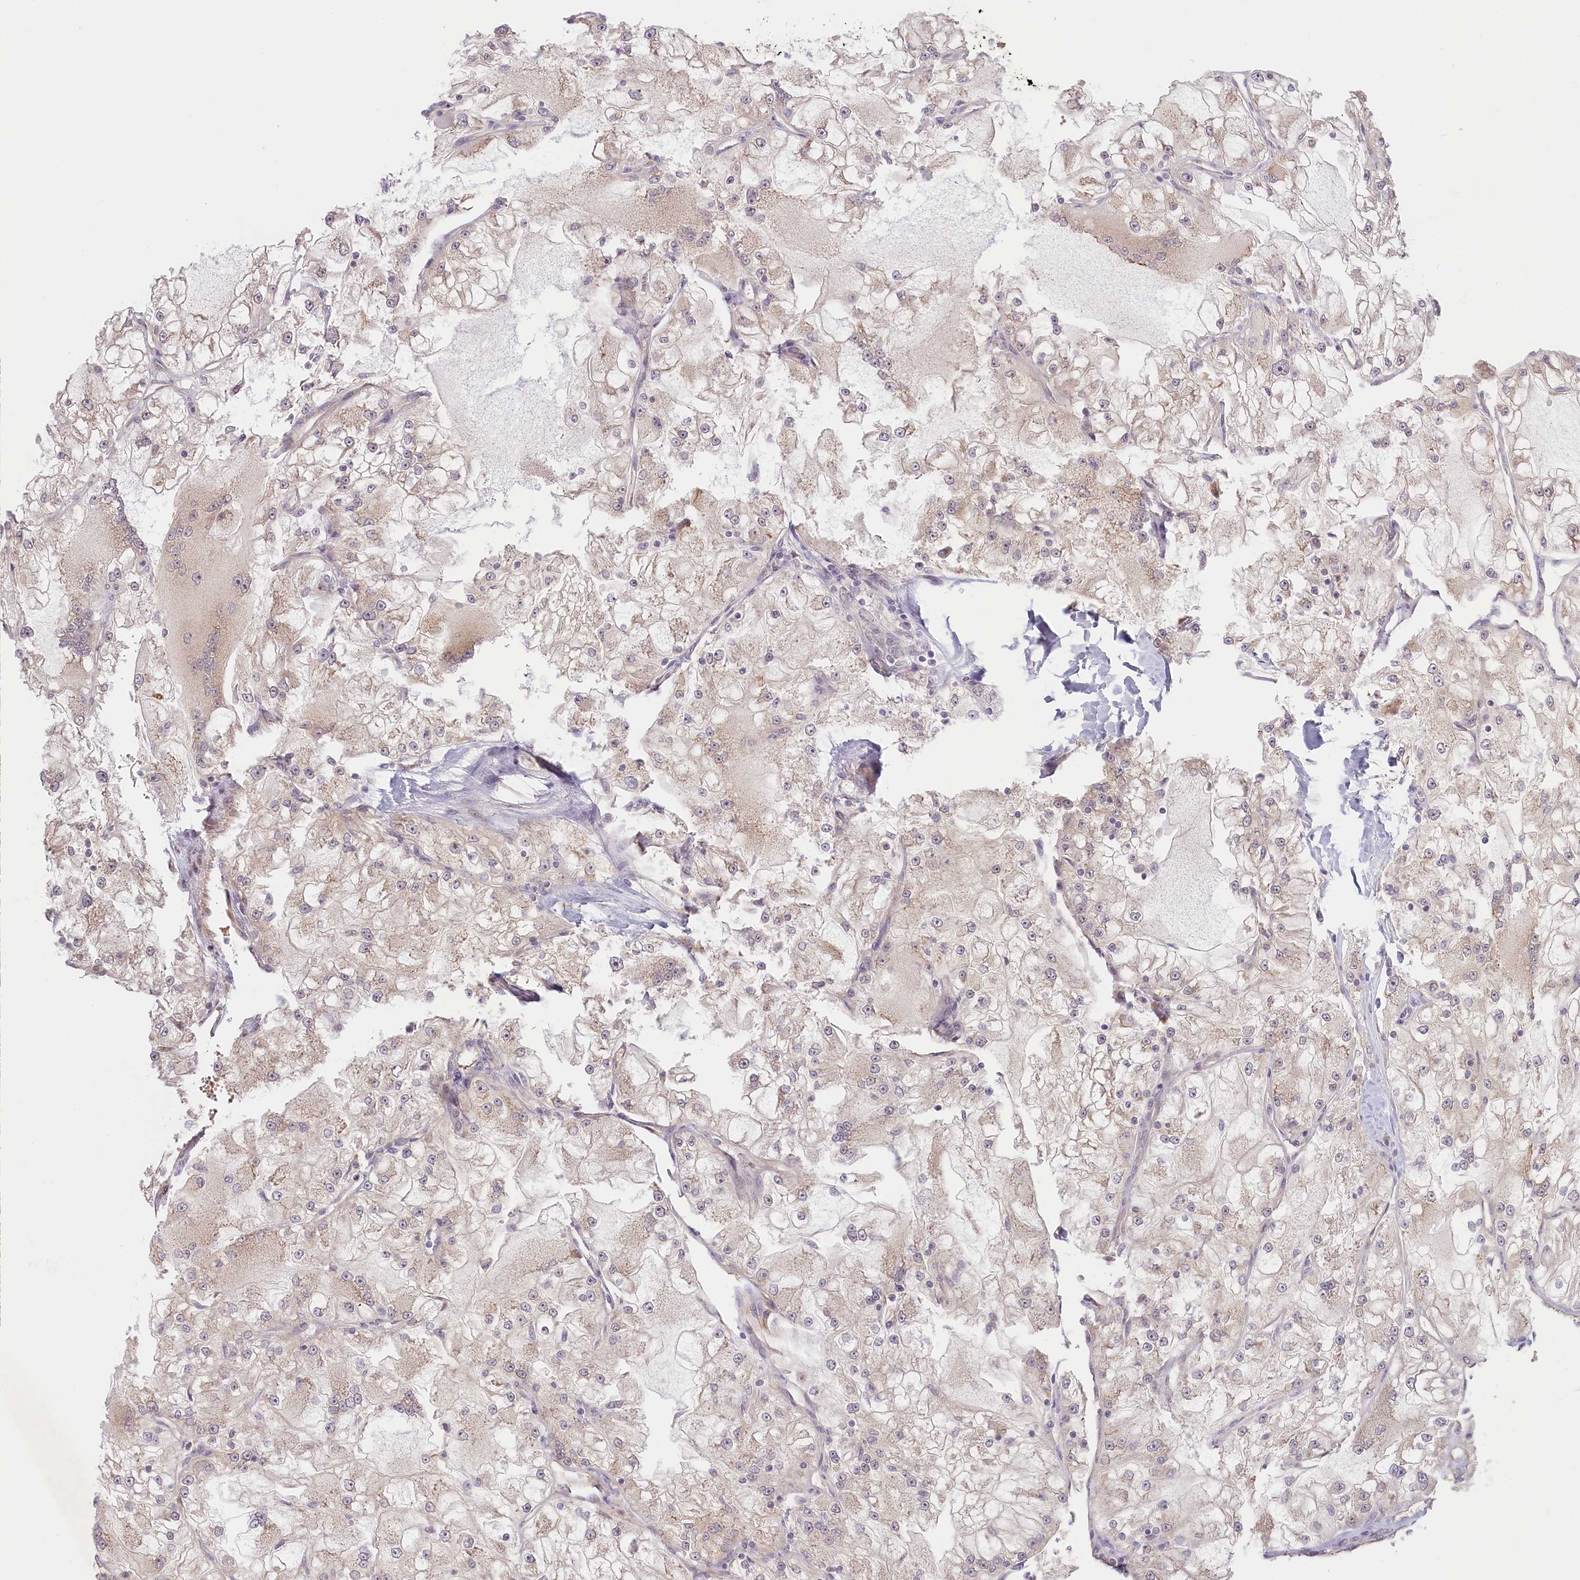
{"staining": {"intensity": "moderate", "quantity": "<25%", "location": "cytoplasmic/membranous"}, "tissue": "renal cancer", "cell_type": "Tumor cells", "image_type": "cancer", "snomed": [{"axis": "morphology", "description": "Adenocarcinoma, NOS"}, {"axis": "topography", "description": "Kidney"}], "caption": "Renal adenocarcinoma tissue shows moderate cytoplasmic/membranous positivity in approximately <25% of tumor cells, visualized by immunohistochemistry.", "gene": "C19orf44", "patient": {"sex": "female", "age": 72}}